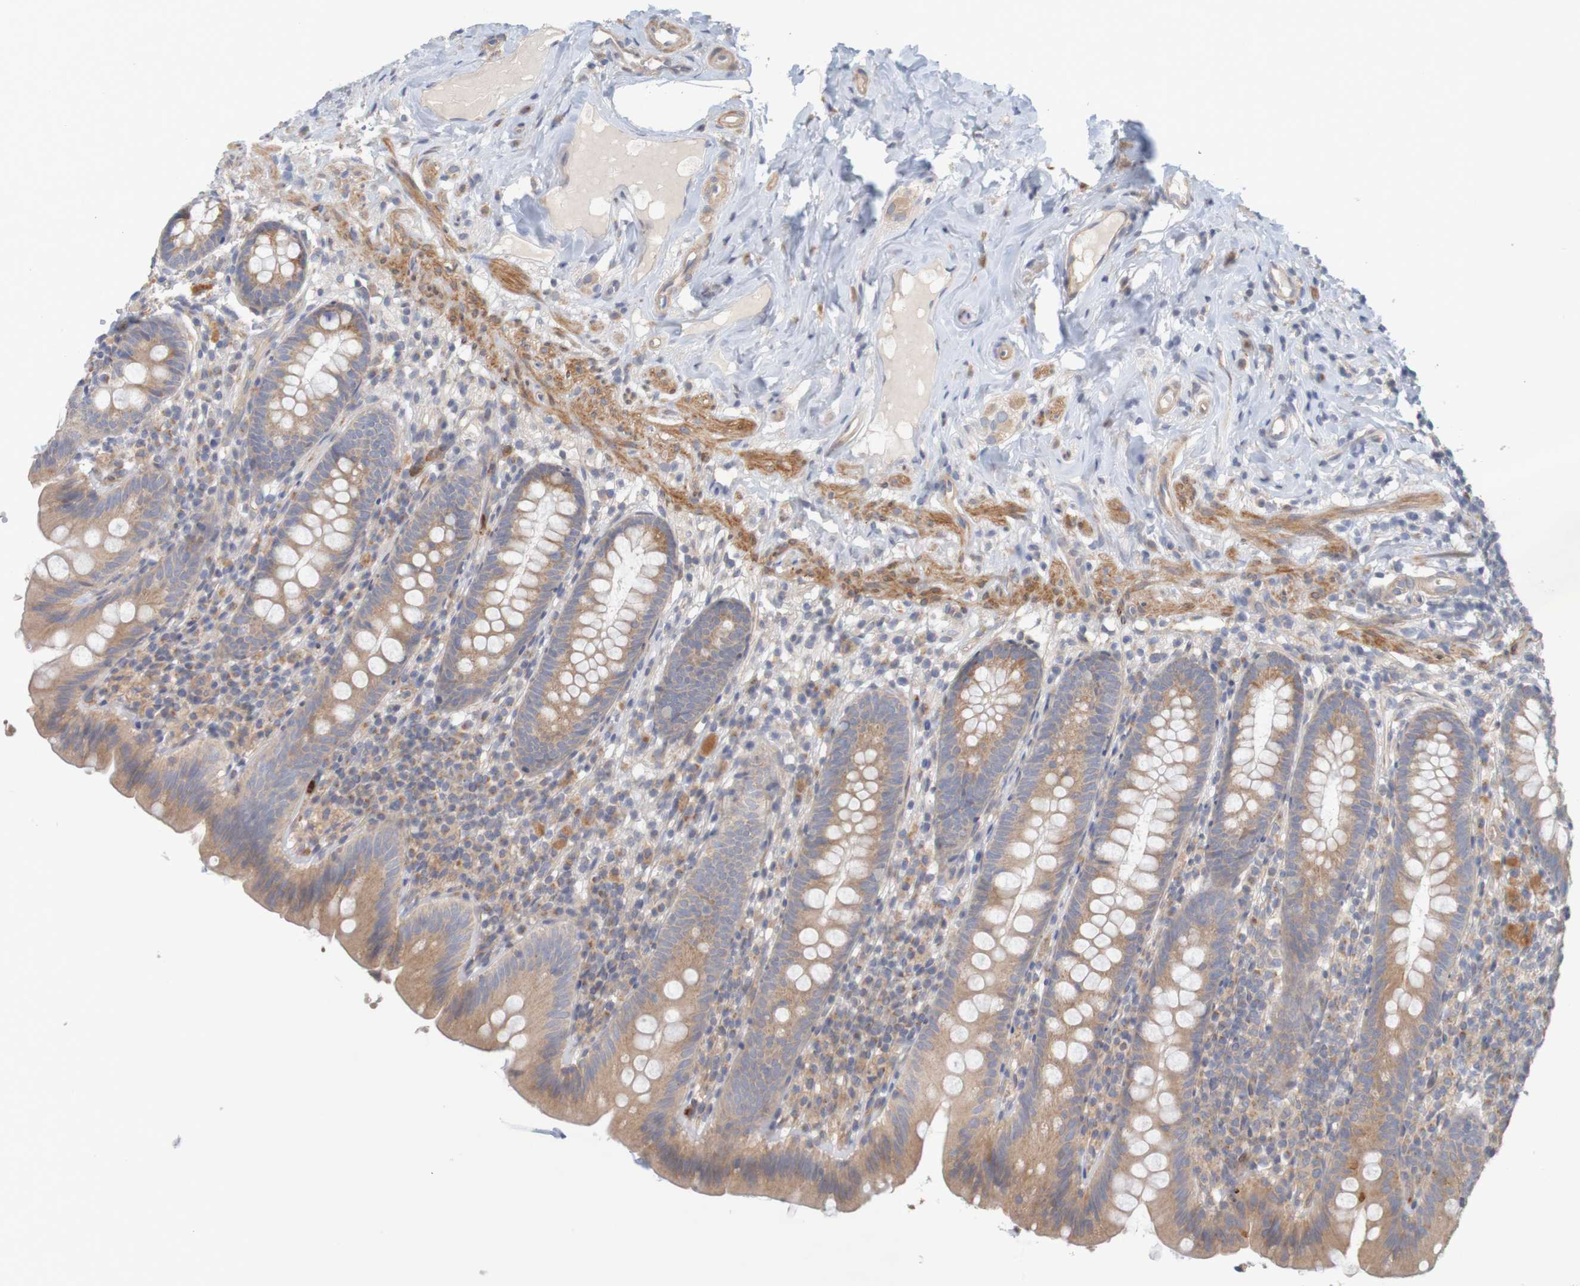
{"staining": {"intensity": "weak", "quantity": ">75%", "location": "cytoplasmic/membranous"}, "tissue": "appendix", "cell_type": "Glandular cells", "image_type": "normal", "snomed": [{"axis": "morphology", "description": "Normal tissue, NOS"}, {"axis": "topography", "description": "Appendix"}], "caption": "IHC image of benign appendix: appendix stained using immunohistochemistry reveals low levels of weak protein expression localized specifically in the cytoplasmic/membranous of glandular cells, appearing as a cytoplasmic/membranous brown color.", "gene": "KRT23", "patient": {"sex": "male", "age": 52}}